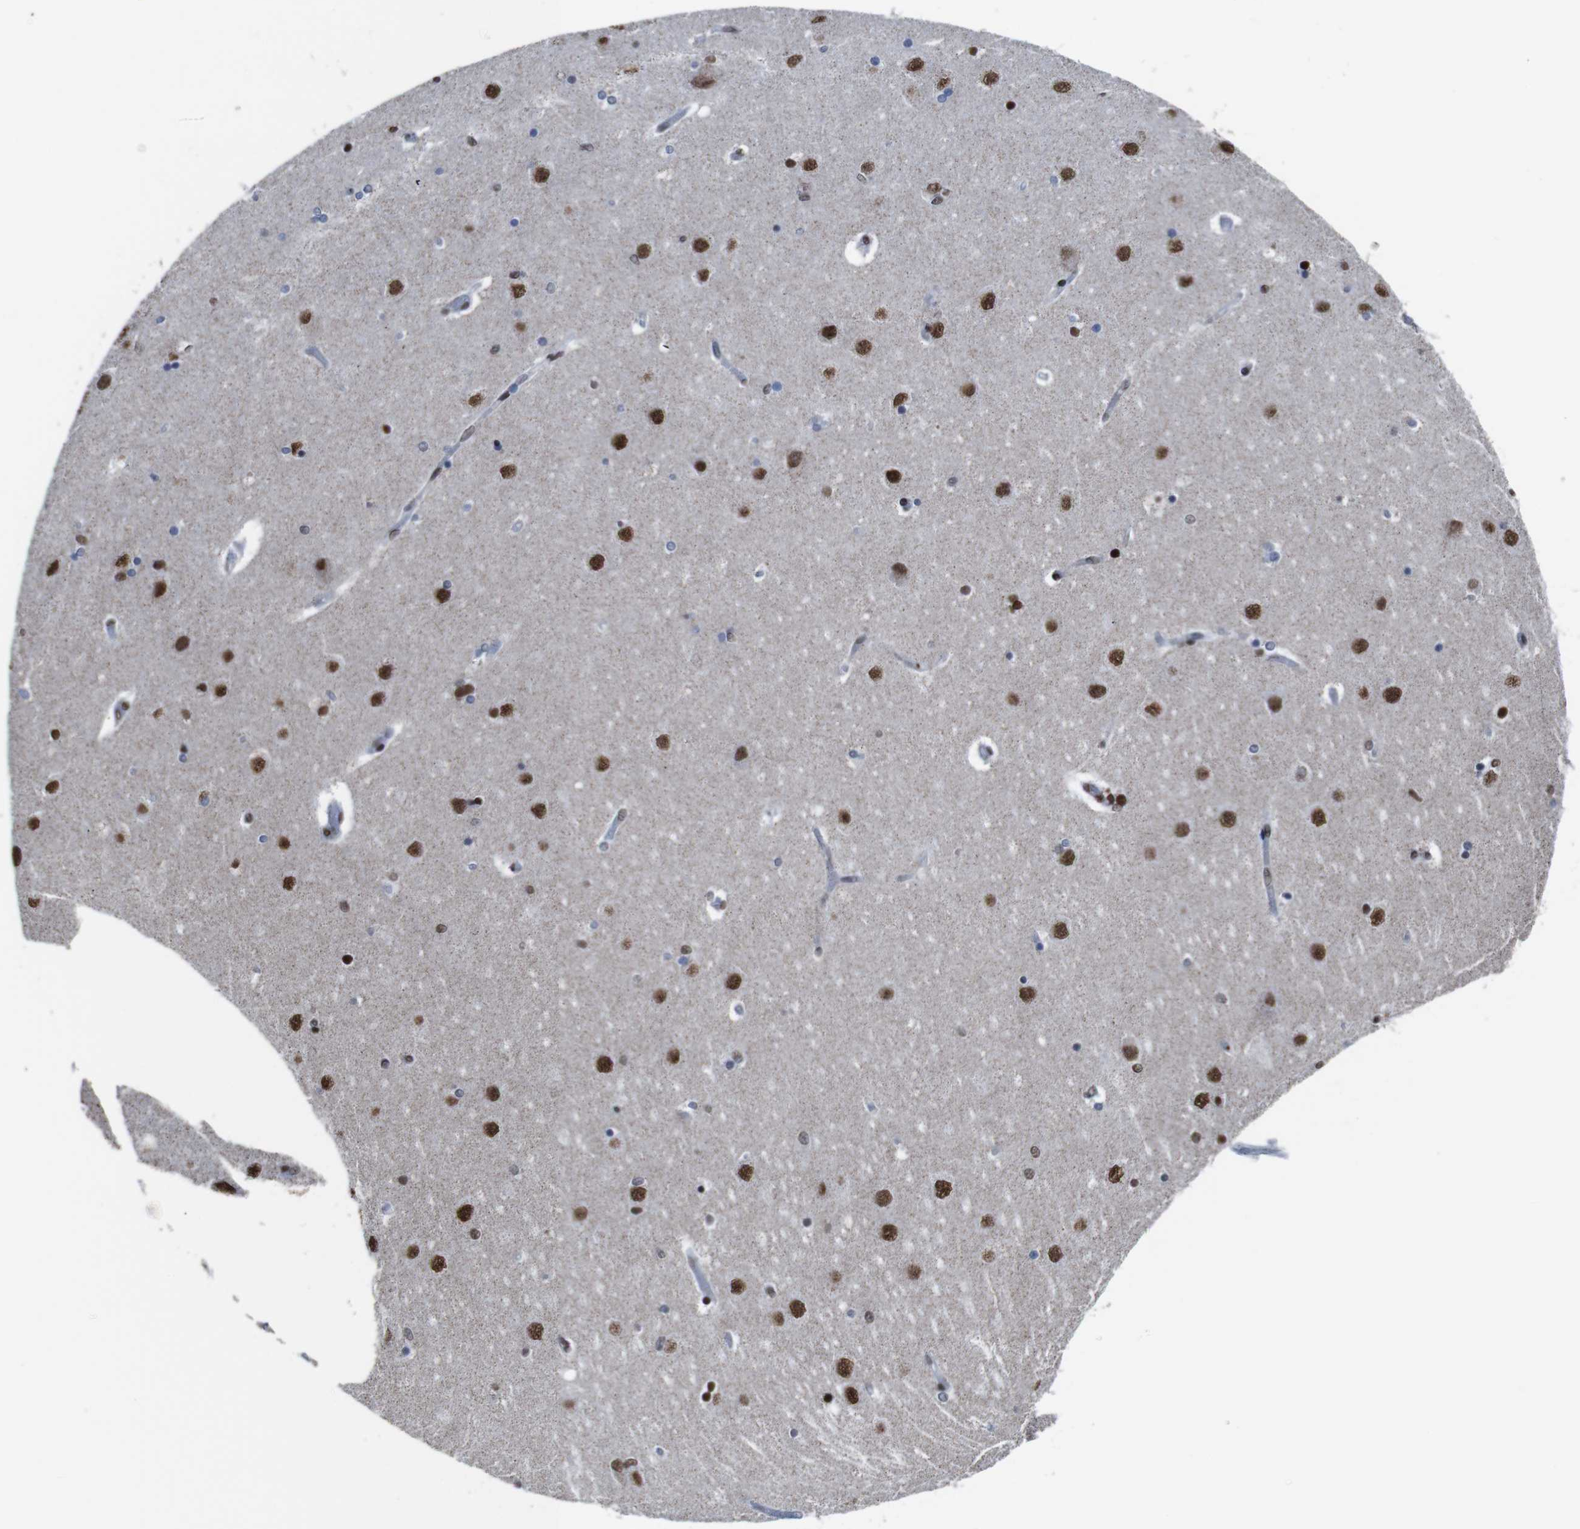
{"staining": {"intensity": "strong", "quantity": ">75%", "location": "nuclear"}, "tissue": "hippocampus", "cell_type": "Glial cells", "image_type": "normal", "snomed": [{"axis": "morphology", "description": "Normal tissue, NOS"}, {"axis": "topography", "description": "Hippocampus"}], "caption": "Immunohistochemistry image of unremarkable hippocampus: human hippocampus stained using immunohistochemistry (IHC) displays high levels of strong protein expression localized specifically in the nuclear of glial cells, appearing as a nuclear brown color.", "gene": "ROMO1", "patient": {"sex": "female", "age": 54}}